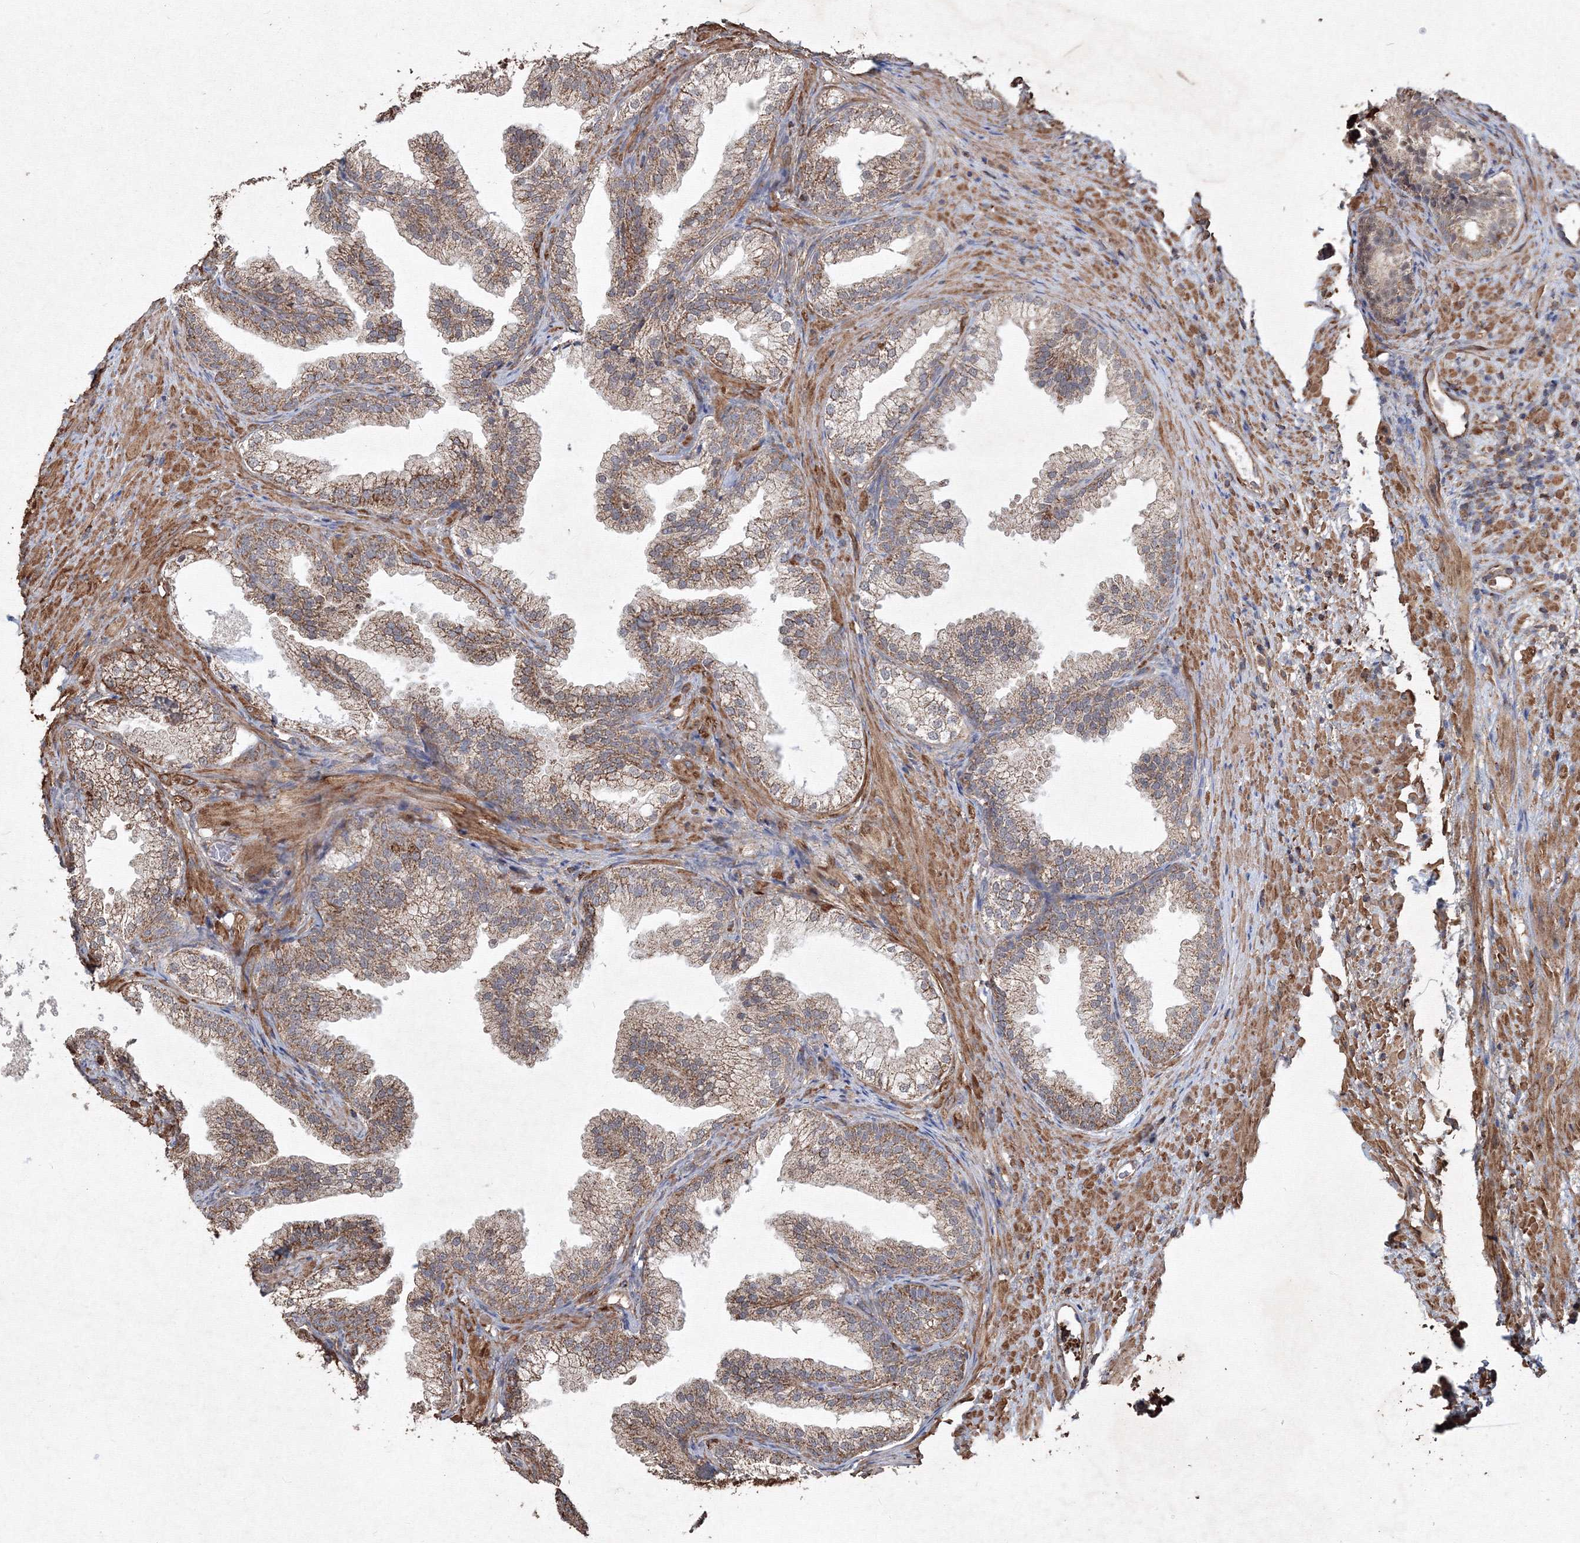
{"staining": {"intensity": "moderate", "quantity": ">75%", "location": "cytoplasmic/membranous"}, "tissue": "prostate", "cell_type": "Glandular cells", "image_type": "normal", "snomed": [{"axis": "morphology", "description": "Normal tissue, NOS"}, {"axis": "topography", "description": "Prostate"}], "caption": "The photomicrograph reveals immunohistochemical staining of benign prostate. There is moderate cytoplasmic/membranous positivity is seen in approximately >75% of glandular cells.", "gene": "TMEM139", "patient": {"sex": "male", "age": 76}}